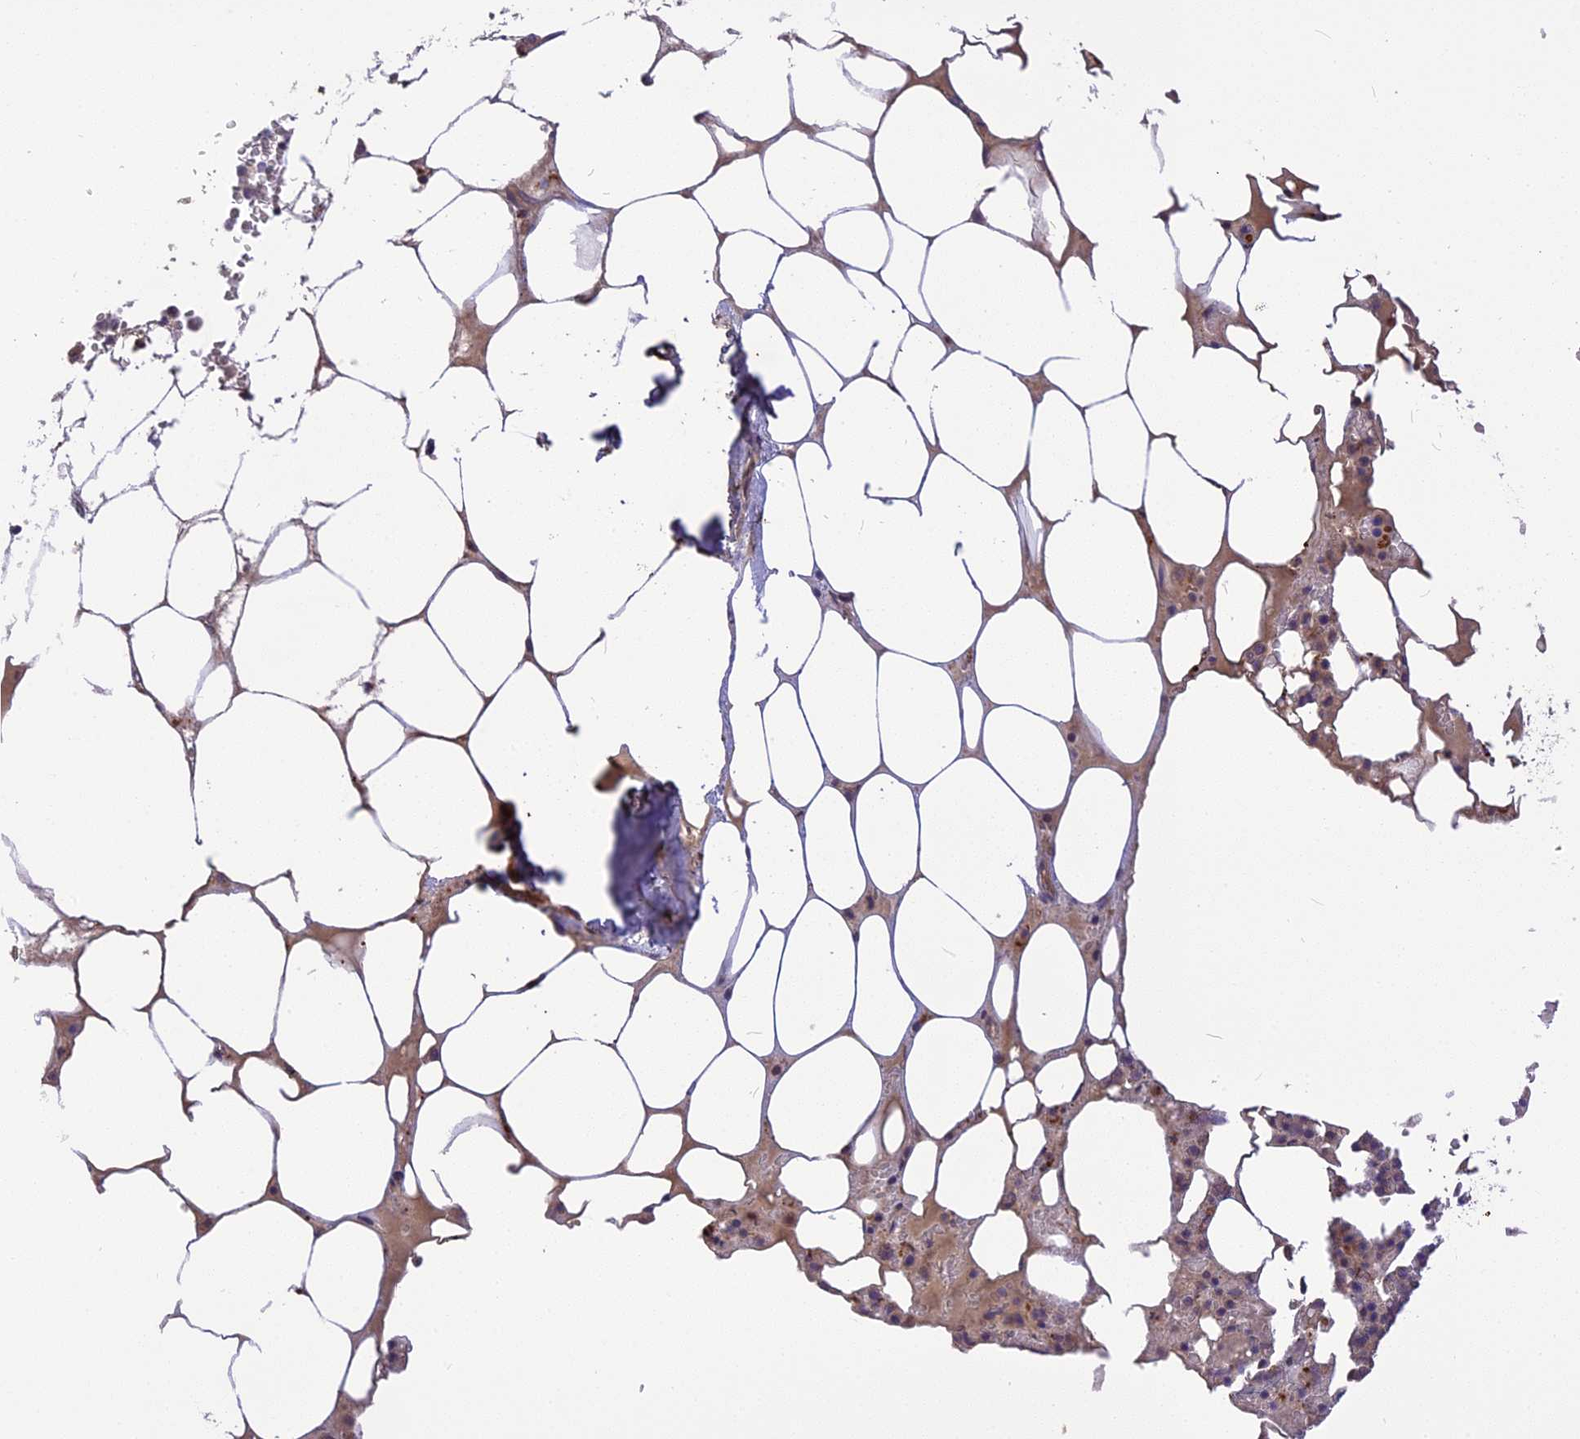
{"staining": {"intensity": "moderate", "quantity": "<25%", "location": "cytoplasmic/membranous"}, "tissue": "bone marrow", "cell_type": "Hematopoietic cells", "image_type": "normal", "snomed": [{"axis": "morphology", "description": "Normal tissue, NOS"}, {"axis": "topography", "description": "Bone marrow"}], "caption": "Immunohistochemical staining of benign bone marrow shows moderate cytoplasmic/membranous protein positivity in about <25% of hematopoietic cells.", "gene": "FNIP2", "patient": {"sex": "male", "age": 64}}